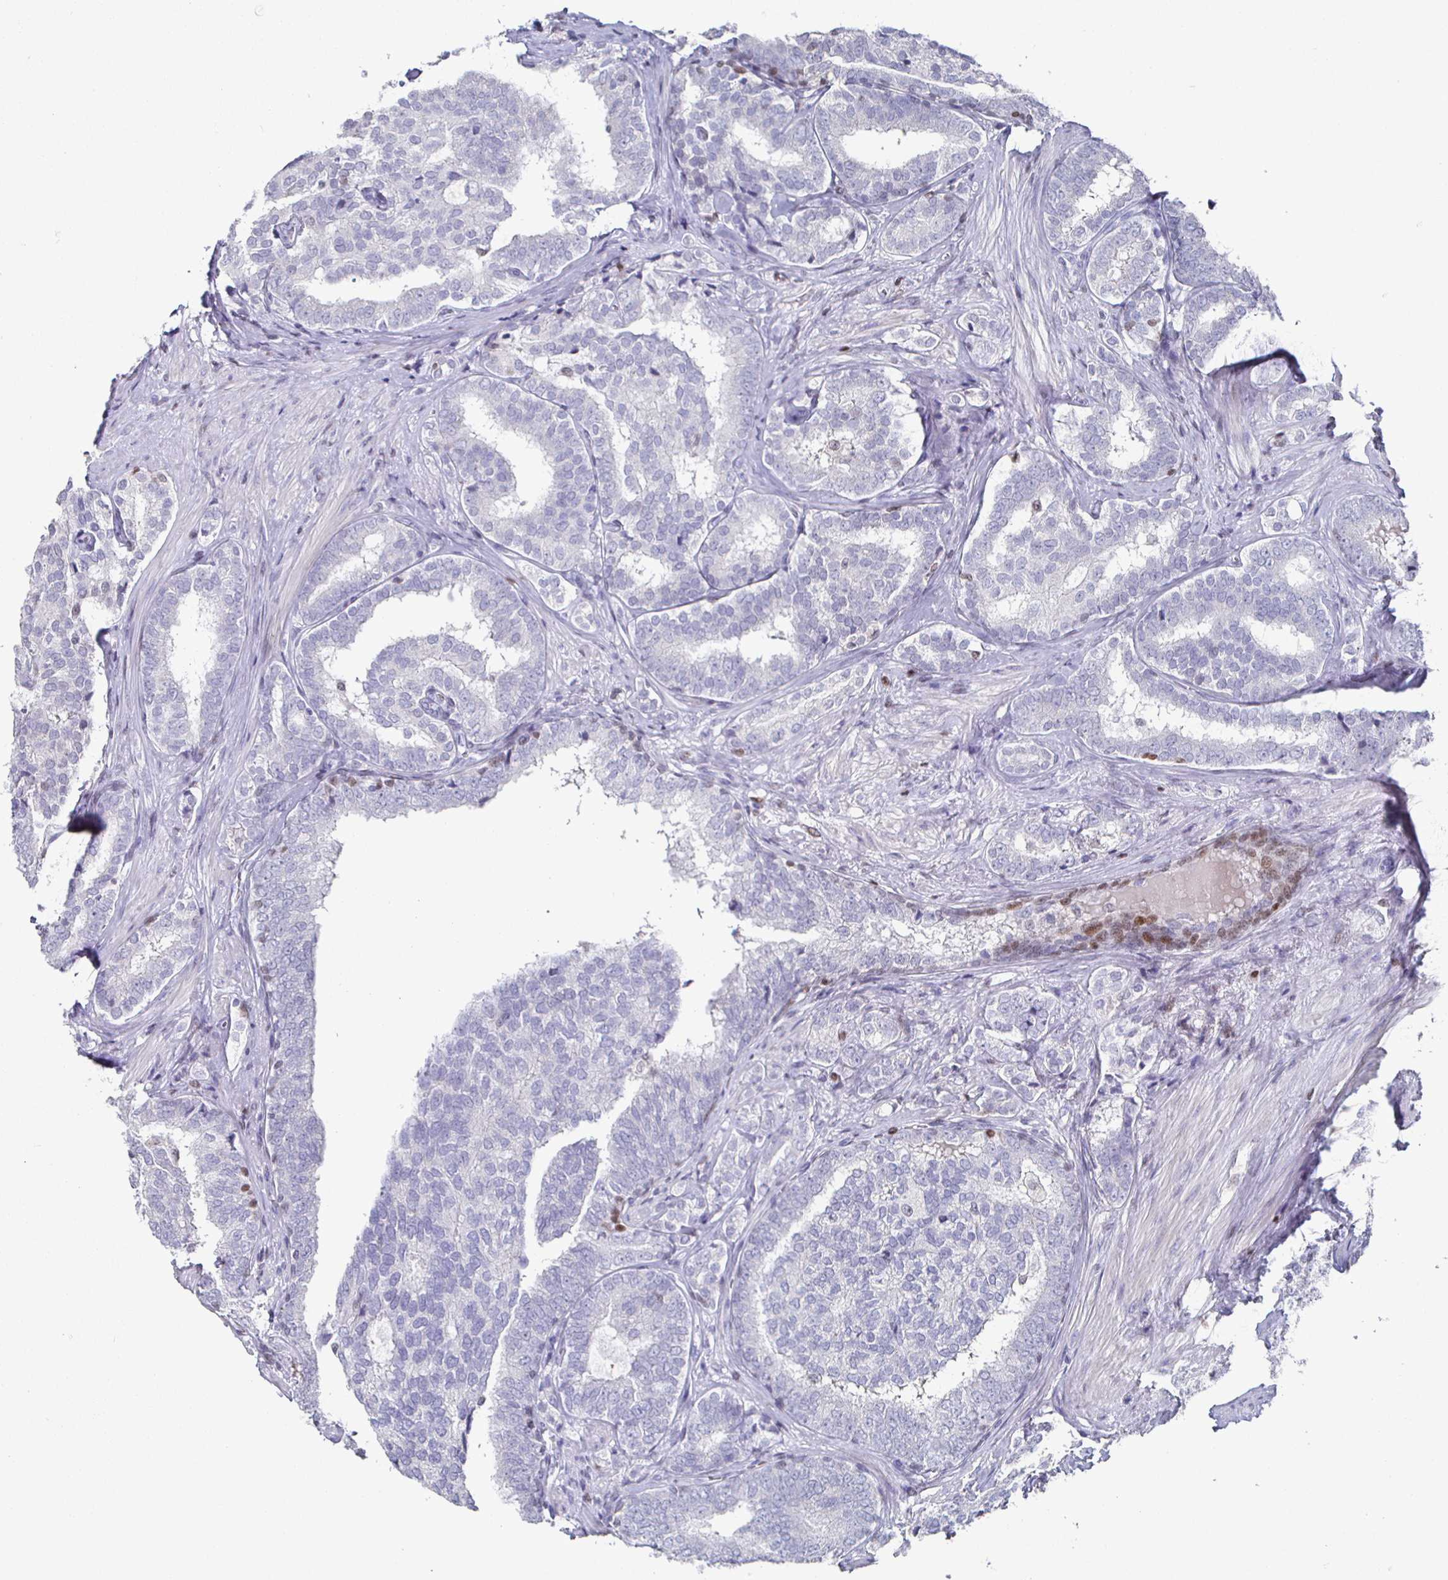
{"staining": {"intensity": "negative", "quantity": "none", "location": "none"}, "tissue": "prostate cancer", "cell_type": "Tumor cells", "image_type": "cancer", "snomed": [{"axis": "morphology", "description": "Adenocarcinoma, High grade"}, {"axis": "topography", "description": "Prostate"}], "caption": "Protein analysis of adenocarcinoma (high-grade) (prostate) shows no significant positivity in tumor cells. (Immunohistochemistry, brightfield microscopy, high magnification).", "gene": "RUNX2", "patient": {"sex": "male", "age": 72}}